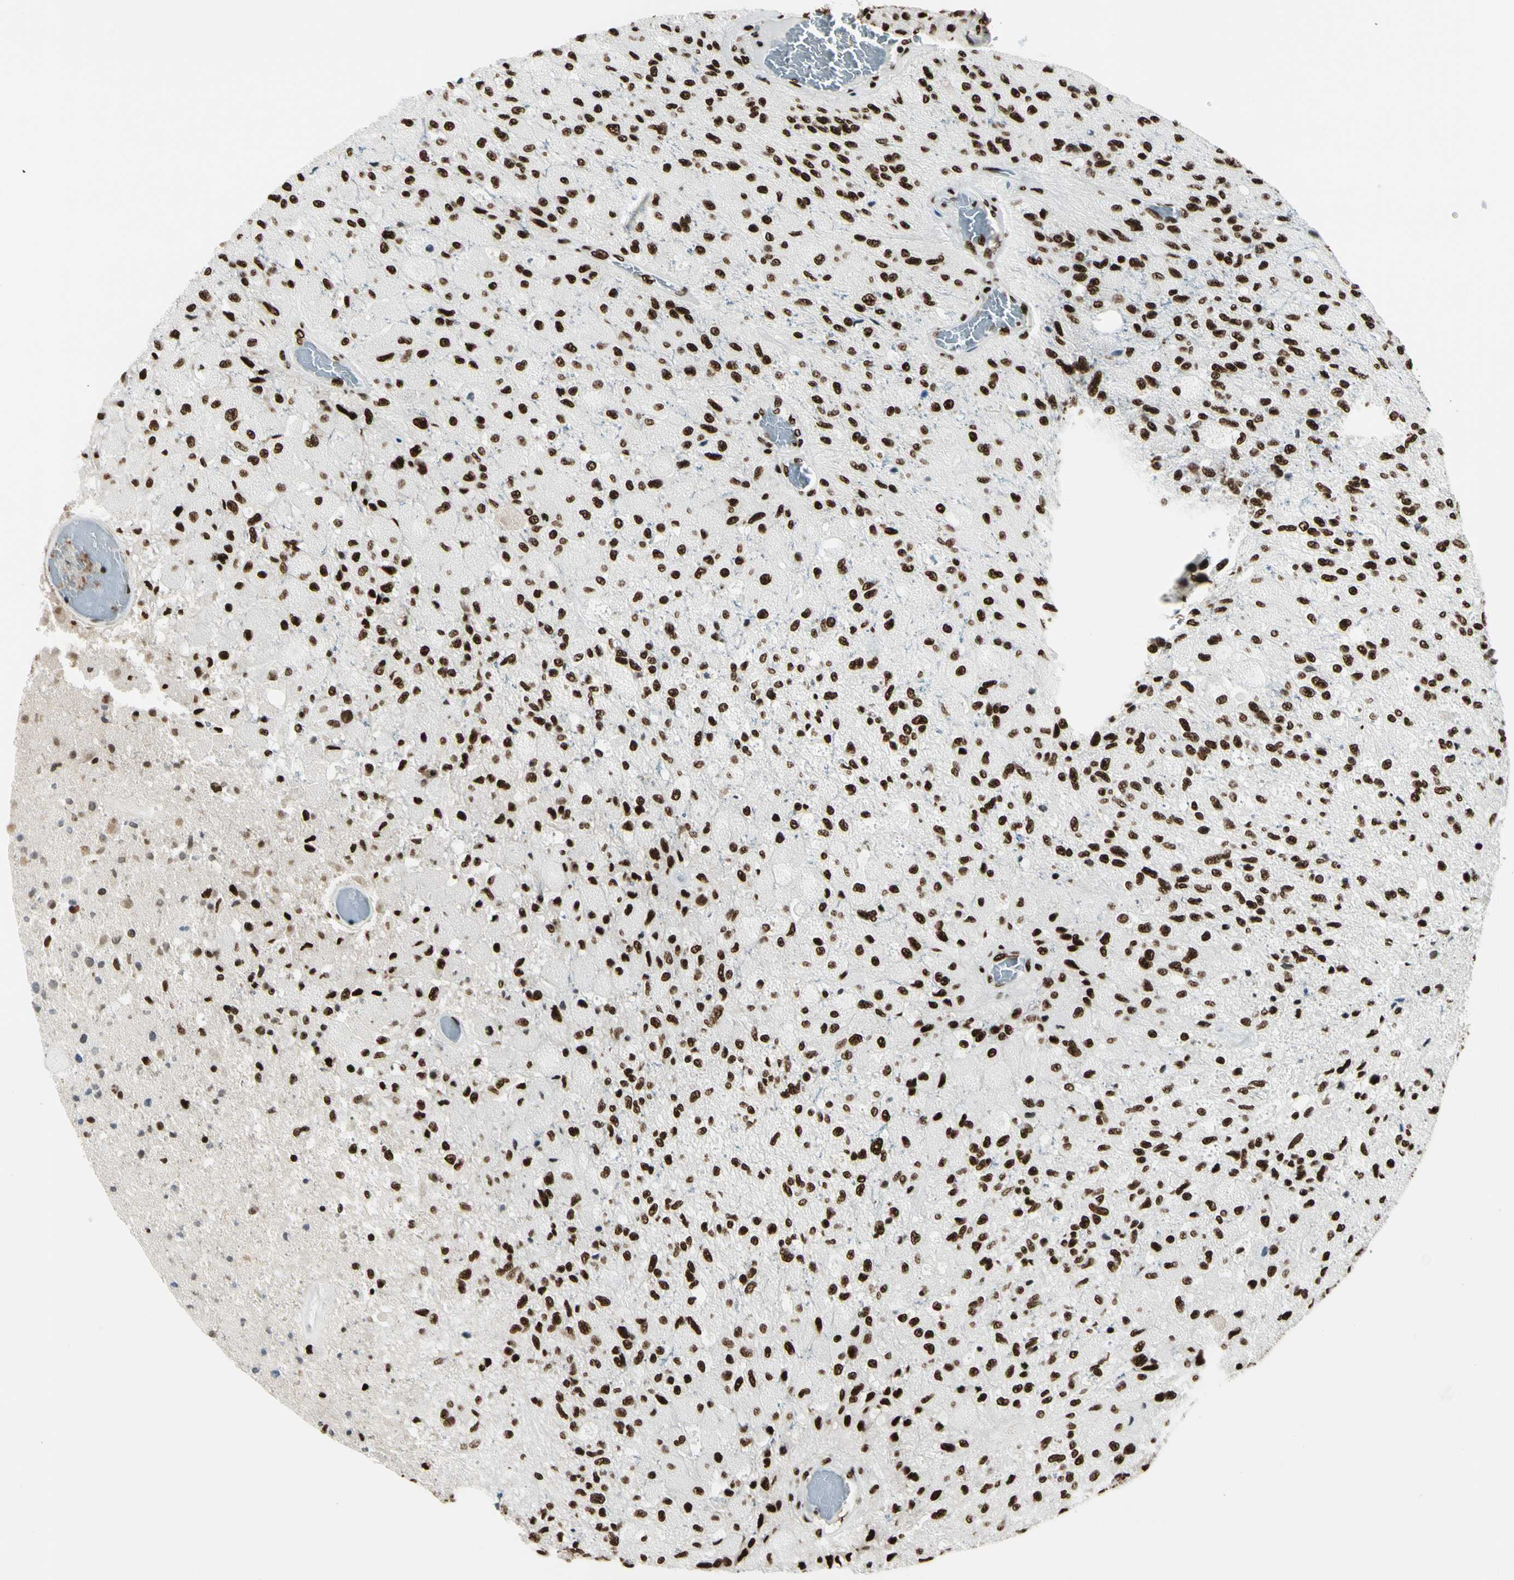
{"staining": {"intensity": "strong", "quantity": ">75%", "location": "nuclear"}, "tissue": "glioma", "cell_type": "Tumor cells", "image_type": "cancer", "snomed": [{"axis": "morphology", "description": "Normal tissue, NOS"}, {"axis": "morphology", "description": "Glioma, malignant, High grade"}, {"axis": "topography", "description": "Cerebral cortex"}], "caption": "IHC photomicrograph of glioma stained for a protein (brown), which exhibits high levels of strong nuclear expression in approximately >75% of tumor cells.", "gene": "CCAR1", "patient": {"sex": "male", "age": 77}}